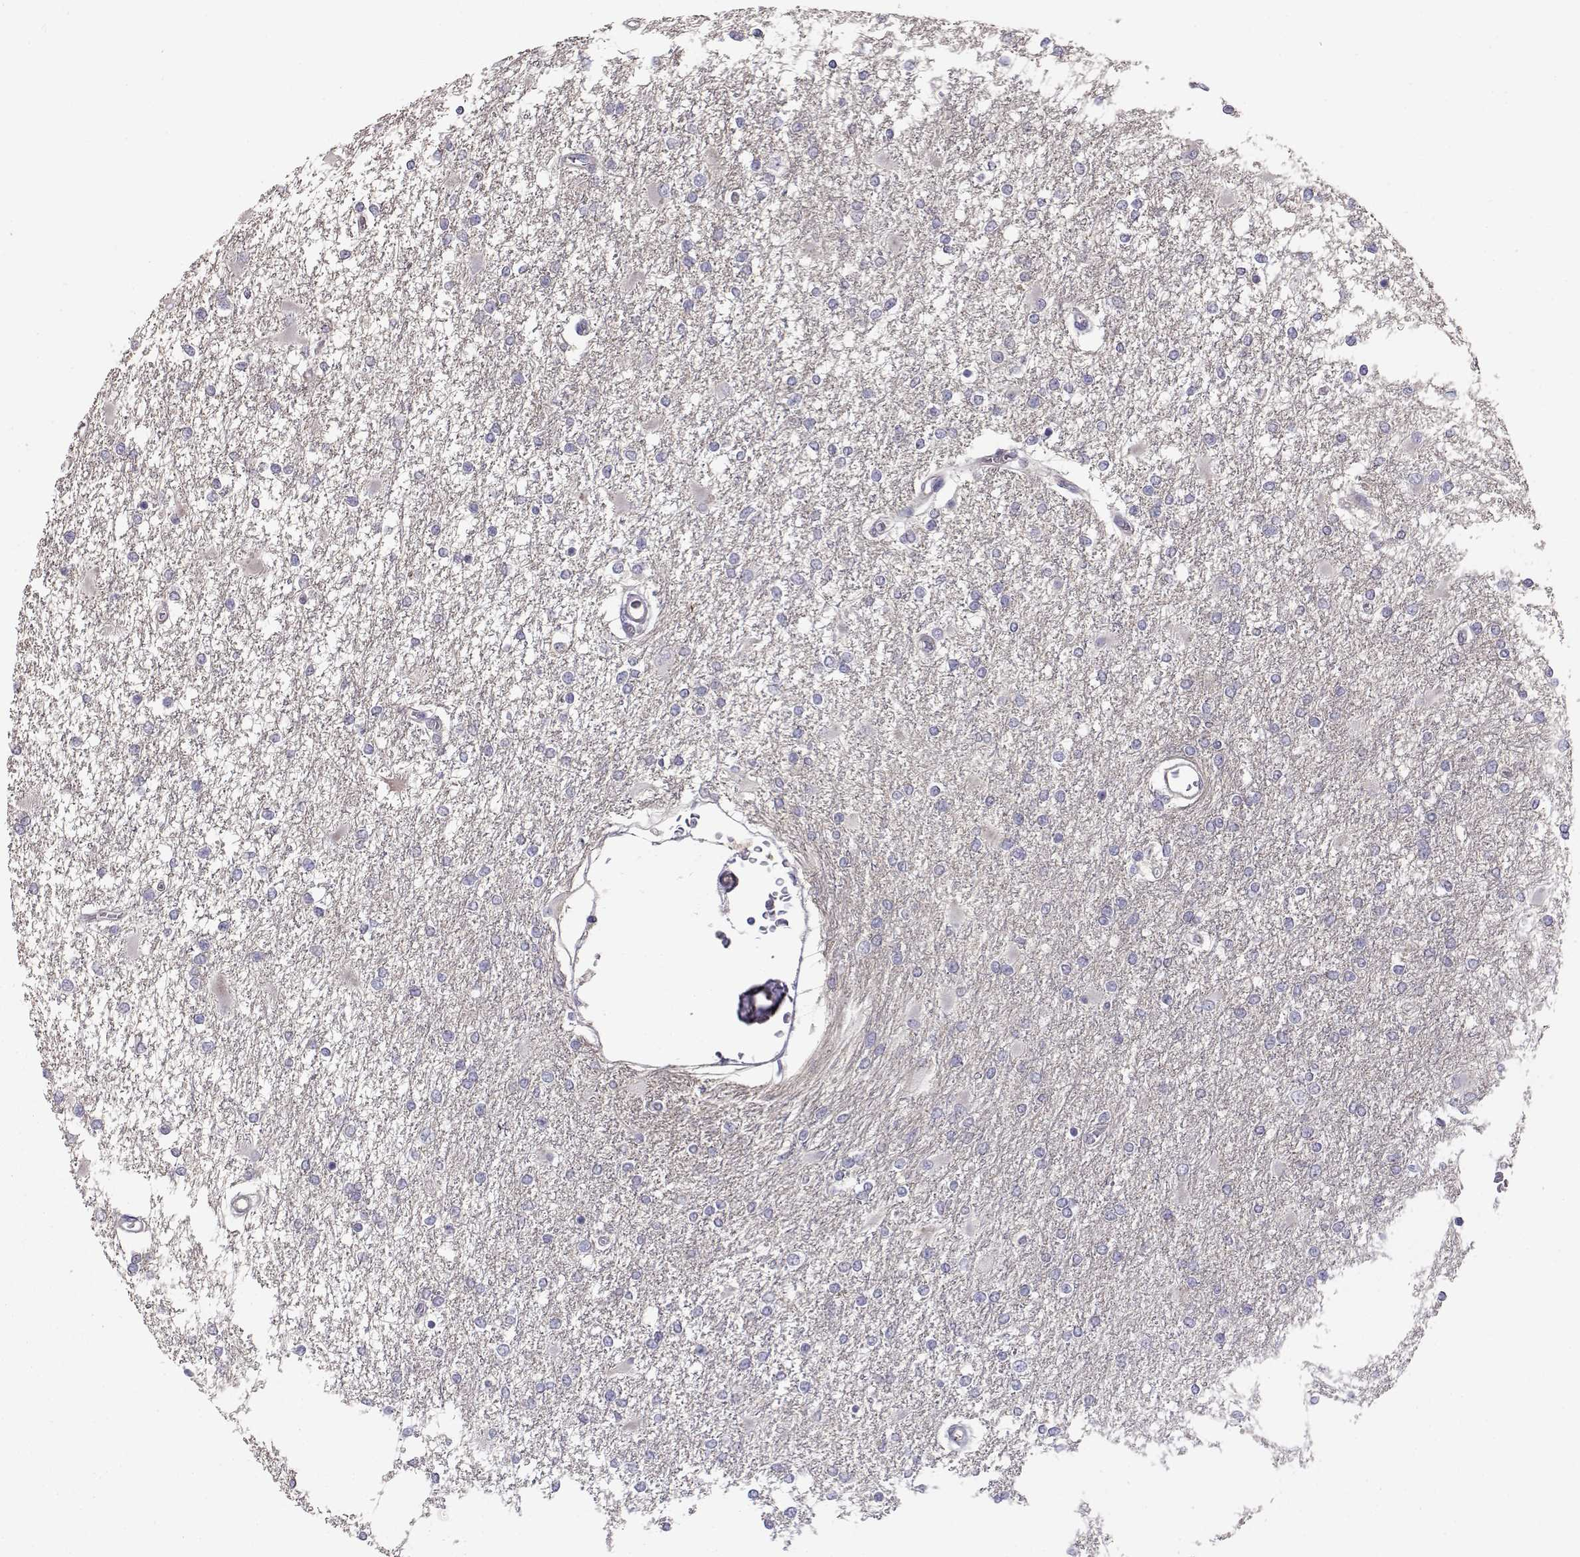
{"staining": {"intensity": "negative", "quantity": "none", "location": "none"}, "tissue": "glioma", "cell_type": "Tumor cells", "image_type": "cancer", "snomed": [{"axis": "morphology", "description": "Glioma, malignant, High grade"}, {"axis": "topography", "description": "Cerebral cortex"}], "caption": "IHC histopathology image of human high-grade glioma (malignant) stained for a protein (brown), which reveals no positivity in tumor cells. The staining was performed using DAB to visualize the protein expression in brown, while the nuclei were stained in blue with hematoxylin (Magnification: 20x).", "gene": "NCAM2", "patient": {"sex": "male", "age": 79}}